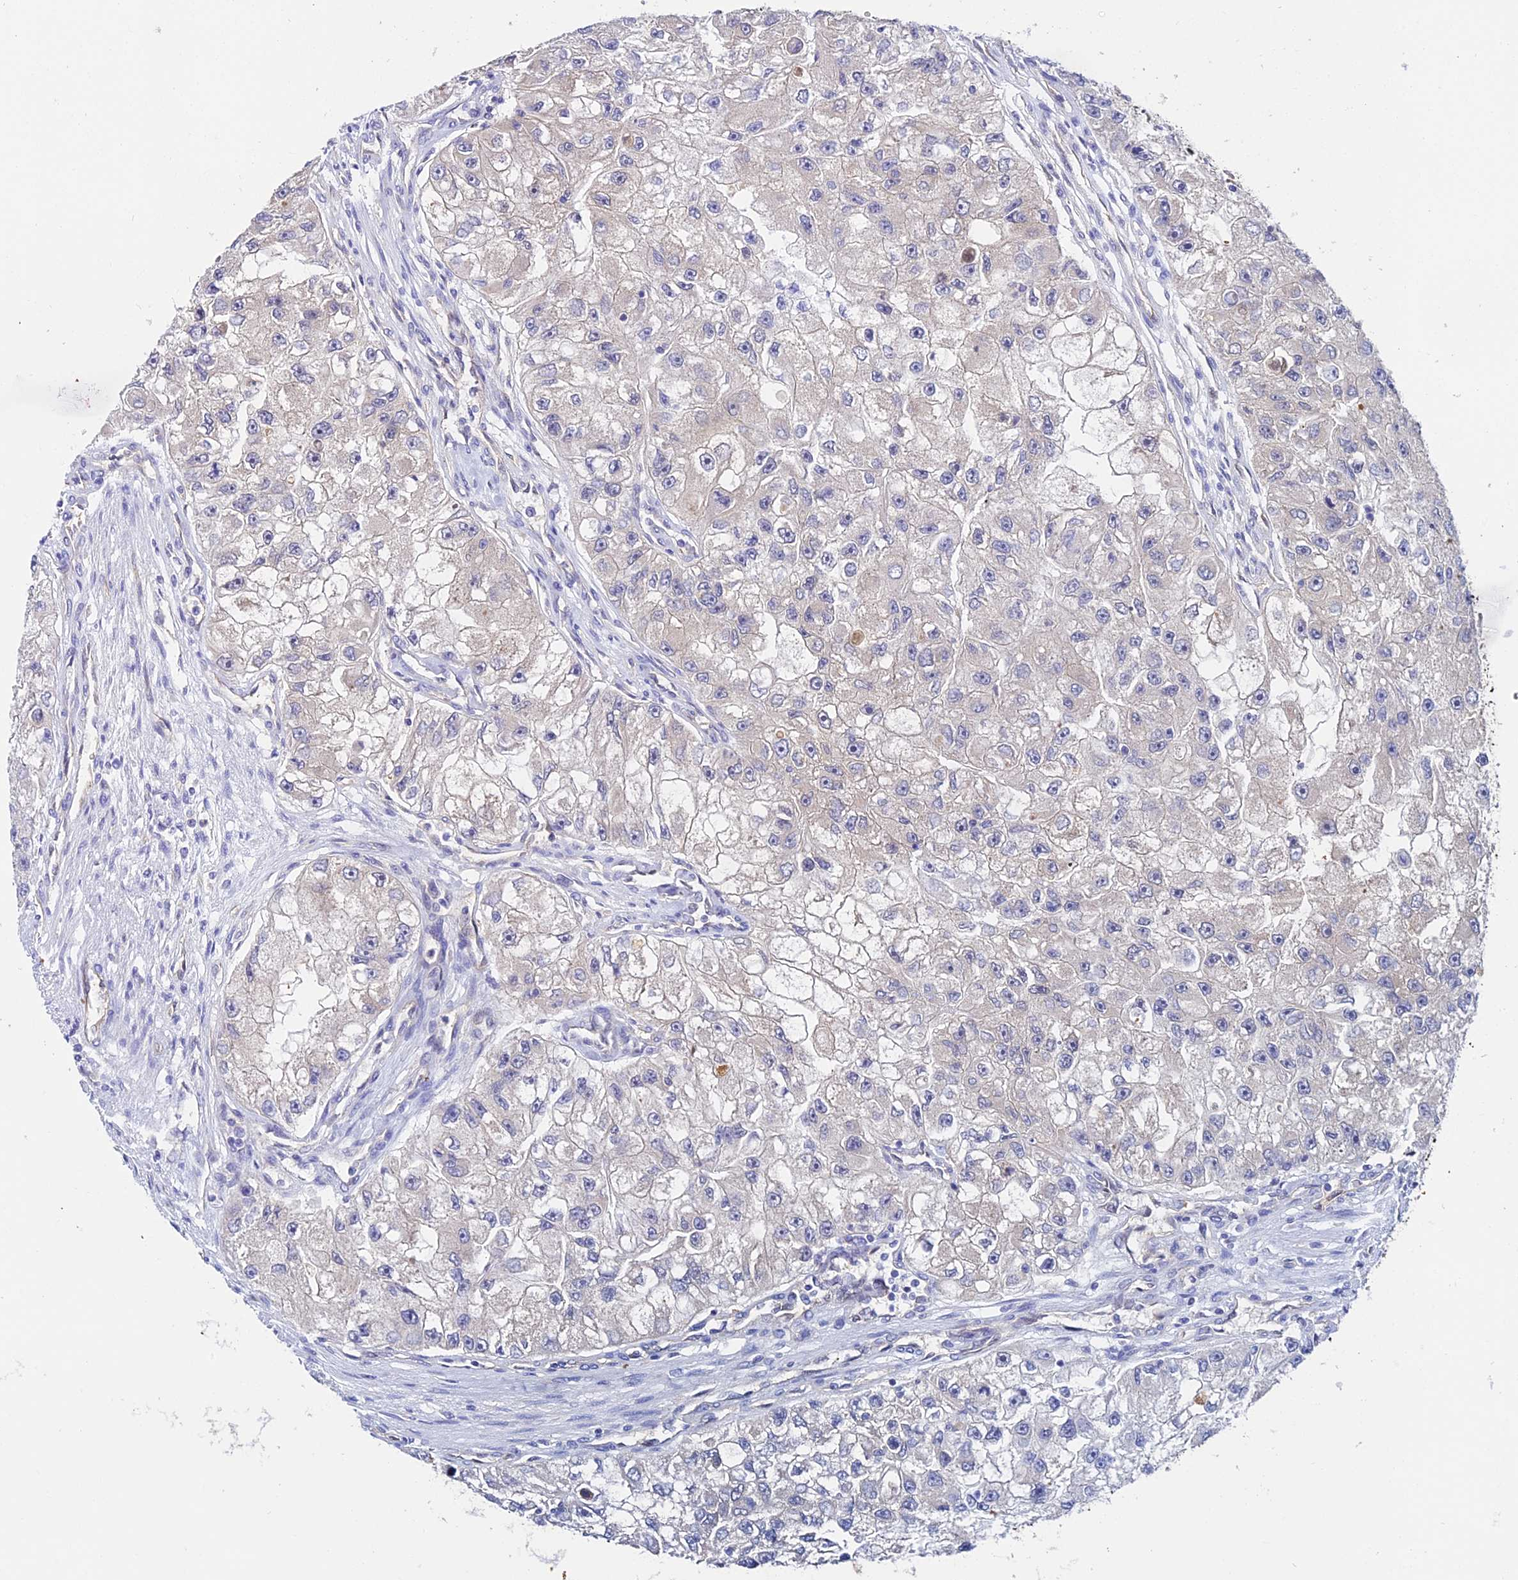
{"staining": {"intensity": "weak", "quantity": "<25%", "location": "cytoplasmic/membranous"}, "tissue": "renal cancer", "cell_type": "Tumor cells", "image_type": "cancer", "snomed": [{"axis": "morphology", "description": "Adenocarcinoma, NOS"}, {"axis": "topography", "description": "Kidney"}], "caption": "An image of human renal adenocarcinoma is negative for staining in tumor cells.", "gene": "PPP2R2C", "patient": {"sex": "male", "age": 63}}